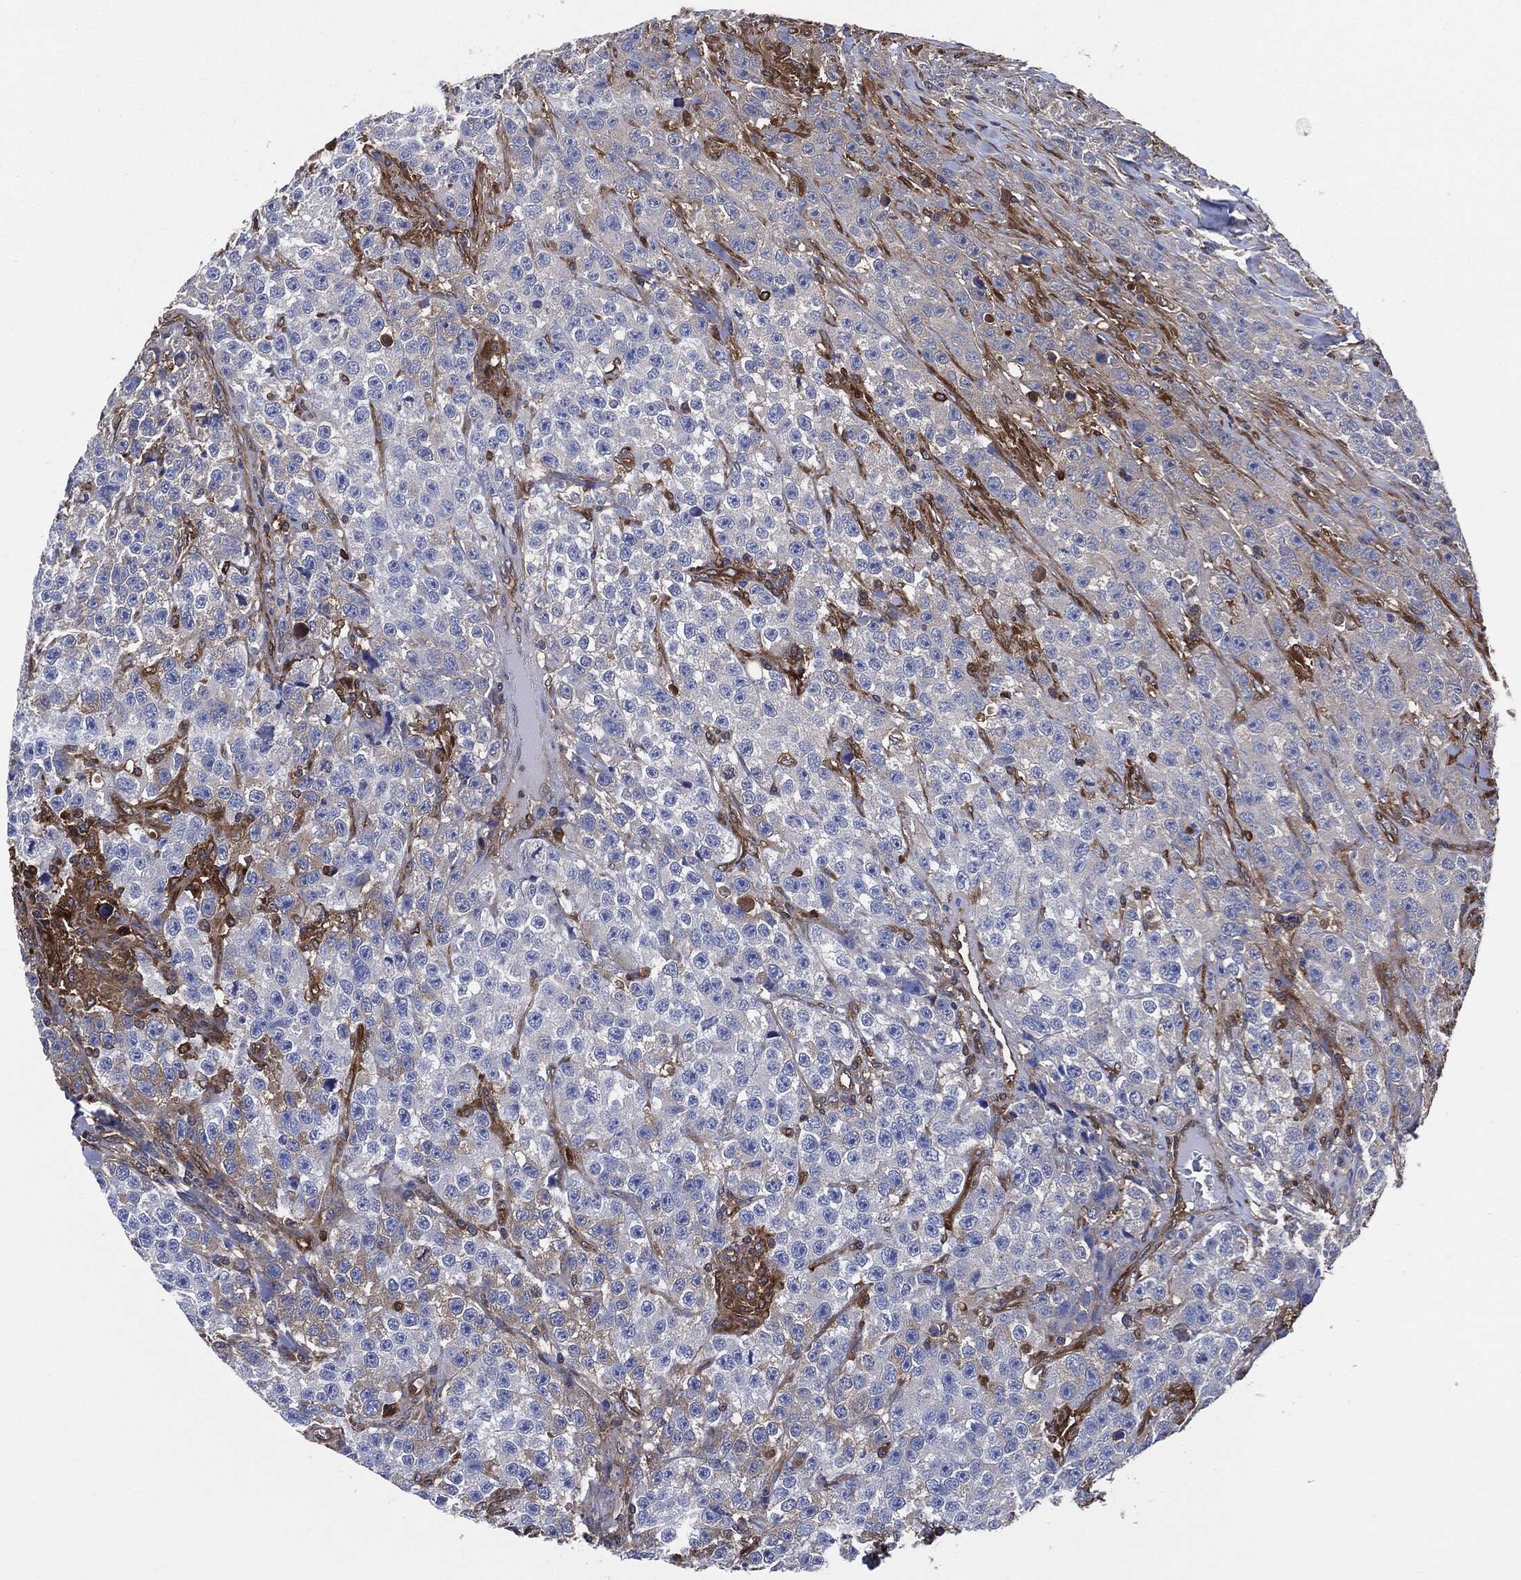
{"staining": {"intensity": "negative", "quantity": "none", "location": "none"}, "tissue": "testis cancer", "cell_type": "Tumor cells", "image_type": "cancer", "snomed": [{"axis": "morphology", "description": "Seminoma, NOS"}, {"axis": "topography", "description": "Testis"}], "caption": "This is an immunohistochemistry (IHC) micrograph of human testis seminoma. There is no expression in tumor cells.", "gene": "XPNPEP1", "patient": {"sex": "male", "age": 59}}